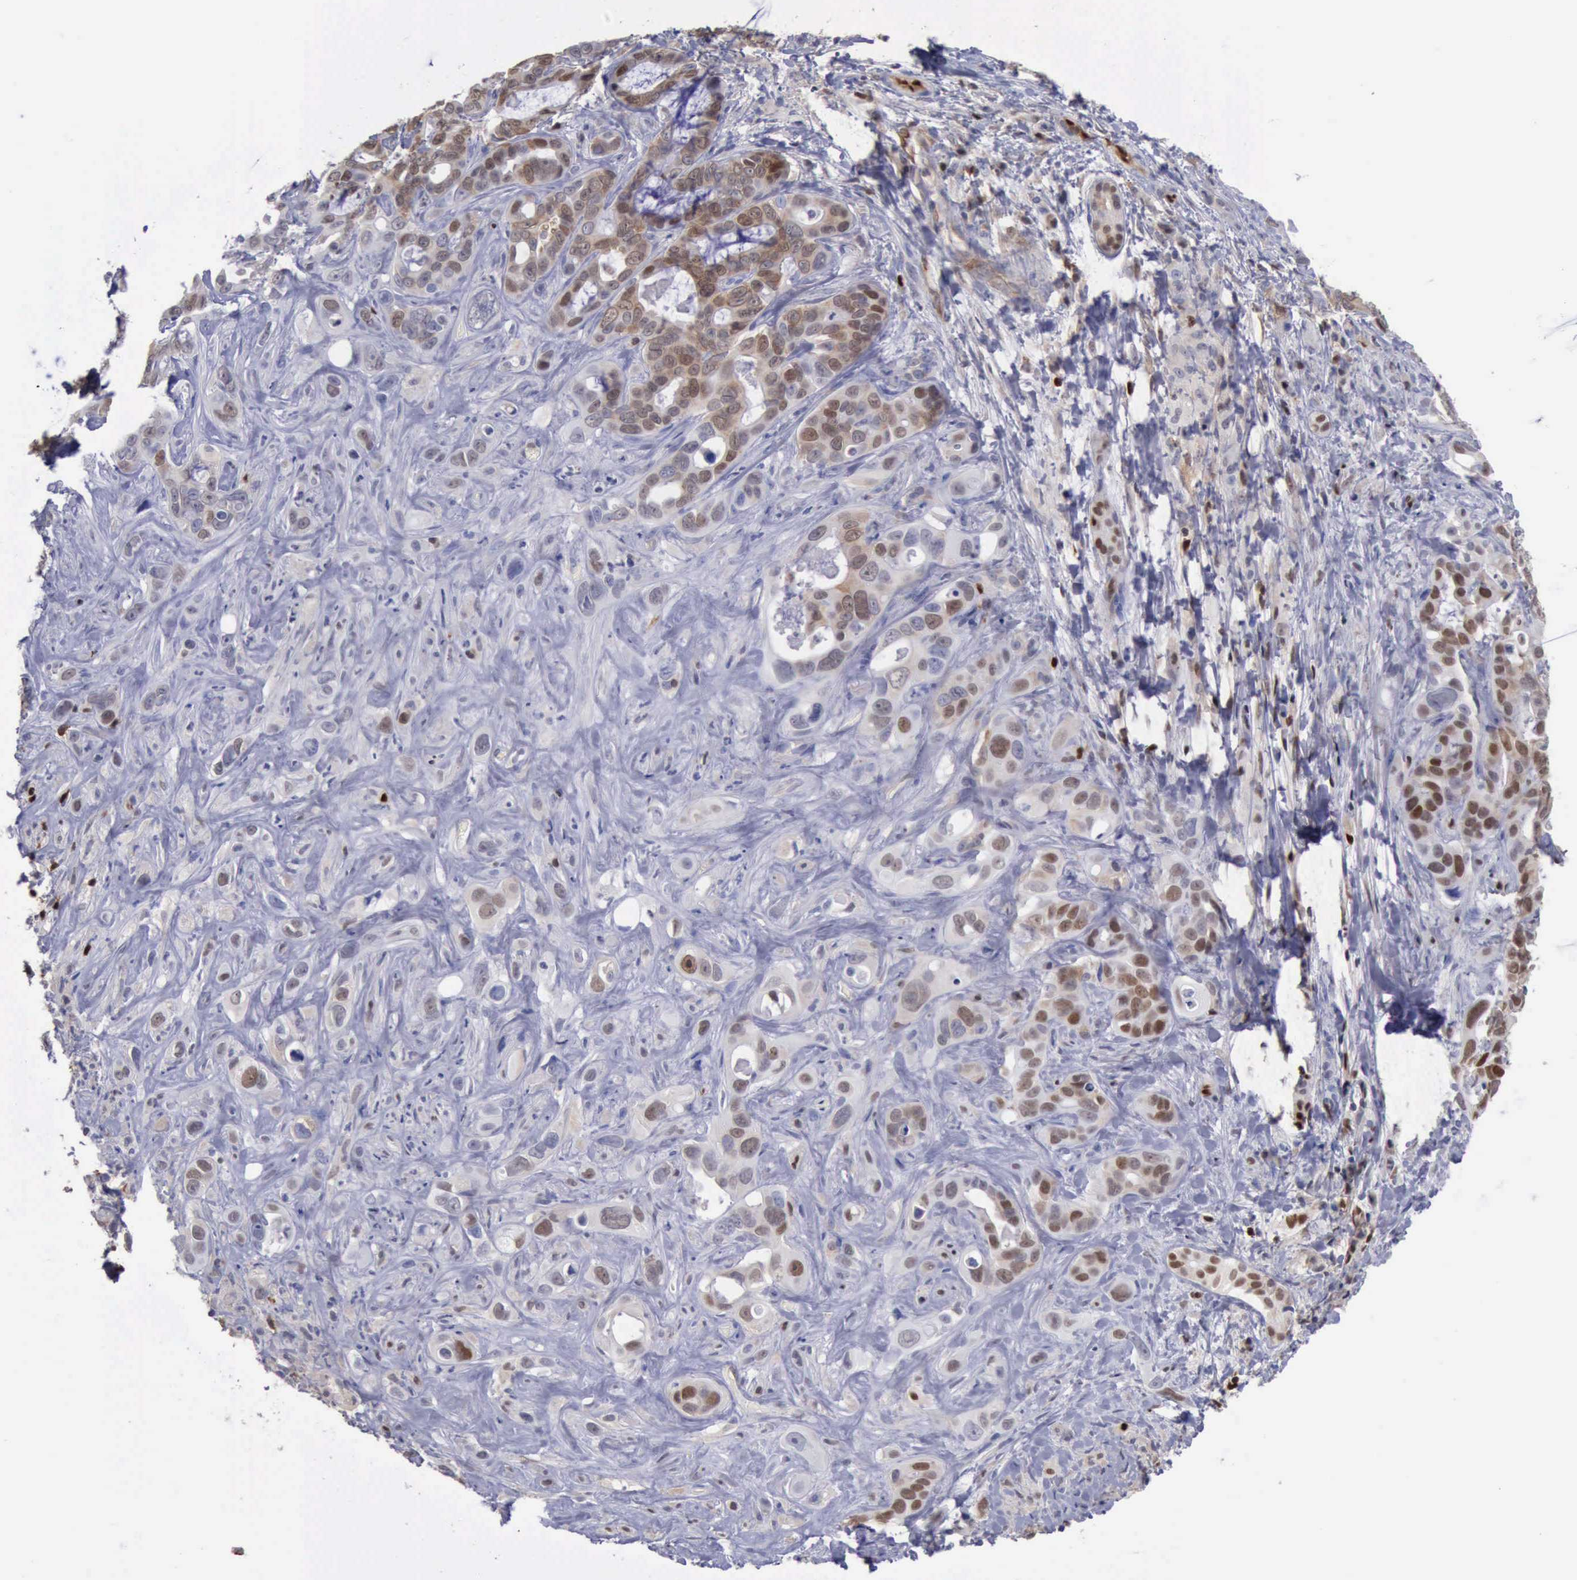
{"staining": {"intensity": "weak", "quantity": ">75%", "location": "cytoplasmic/membranous,nuclear"}, "tissue": "liver cancer", "cell_type": "Tumor cells", "image_type": "cancer", "snomed": [{"axis": "morphology", "description": "Cholangiocarcinoma"}, {"axis": "topography", "description": "Liver"}], "caption": "Immunohistochemical staining of human liver cancer demonstrates weak cytoplasmic/membranous and nuclear protein expression in approximately >75% of tumor cells.", "gene": "PDCD4", "patient": {"sex": "female", "age": 79}}